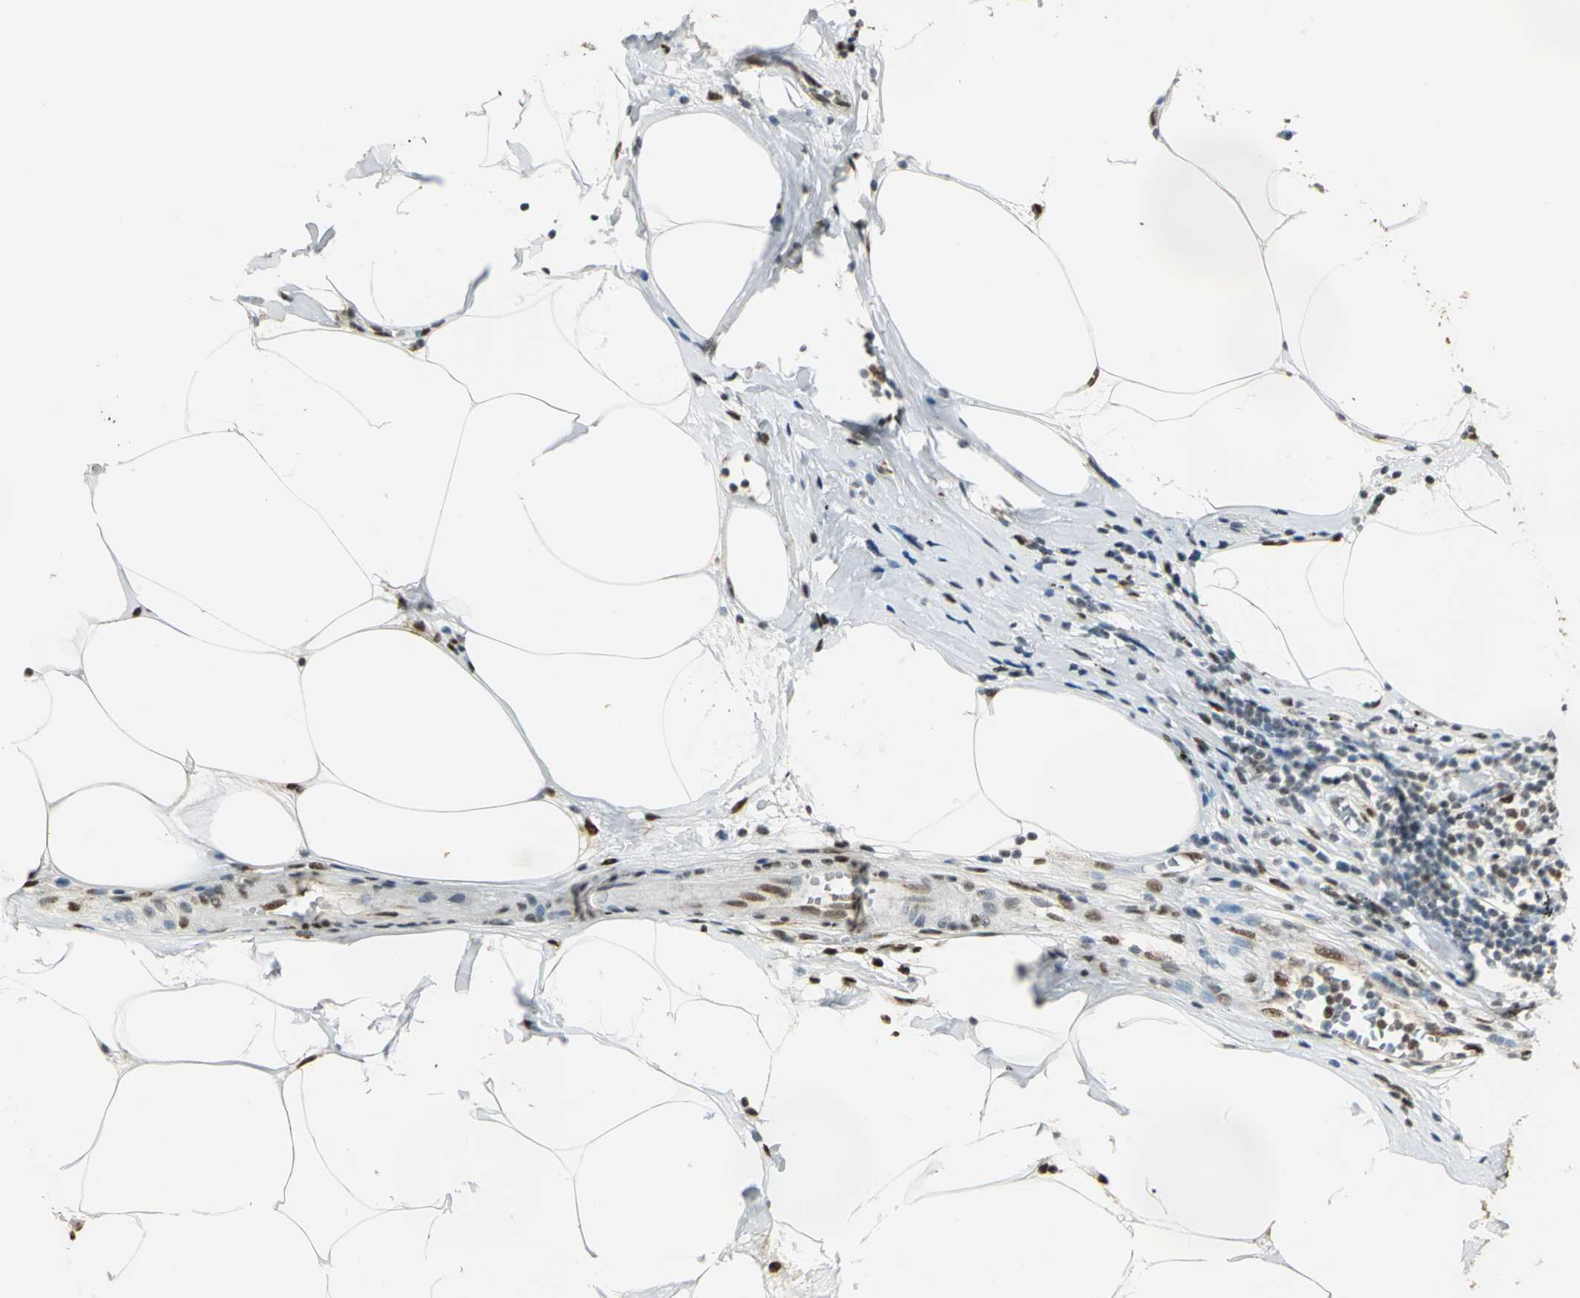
{"staining": {"intensity": "weak", "quantity": "25%-75%", "location": "cytoplasmic/membranous,nuclear"}, "tissue": "appendix", "cell_type": "Glandular cells", "image_type": "normal", "snomed": [{"axis": "morphology", "description": "Normal tissue, NOS"}, {"axis": "morphology", "description": "Inflammation, NOS"}, {"axis": "topography", "description": "Appendix"}], "caption": "Immunohistochemical staining of benign human appendix displays low levels of weak cytoplasmic/membranous,nuclear staining in approximately 25%-75% of glandular cells. (brown staining indicates protein expression, while blue staining denotes nuclei).", "gene": "DDX5", "patient": {"sex": "male", "age": 46}}